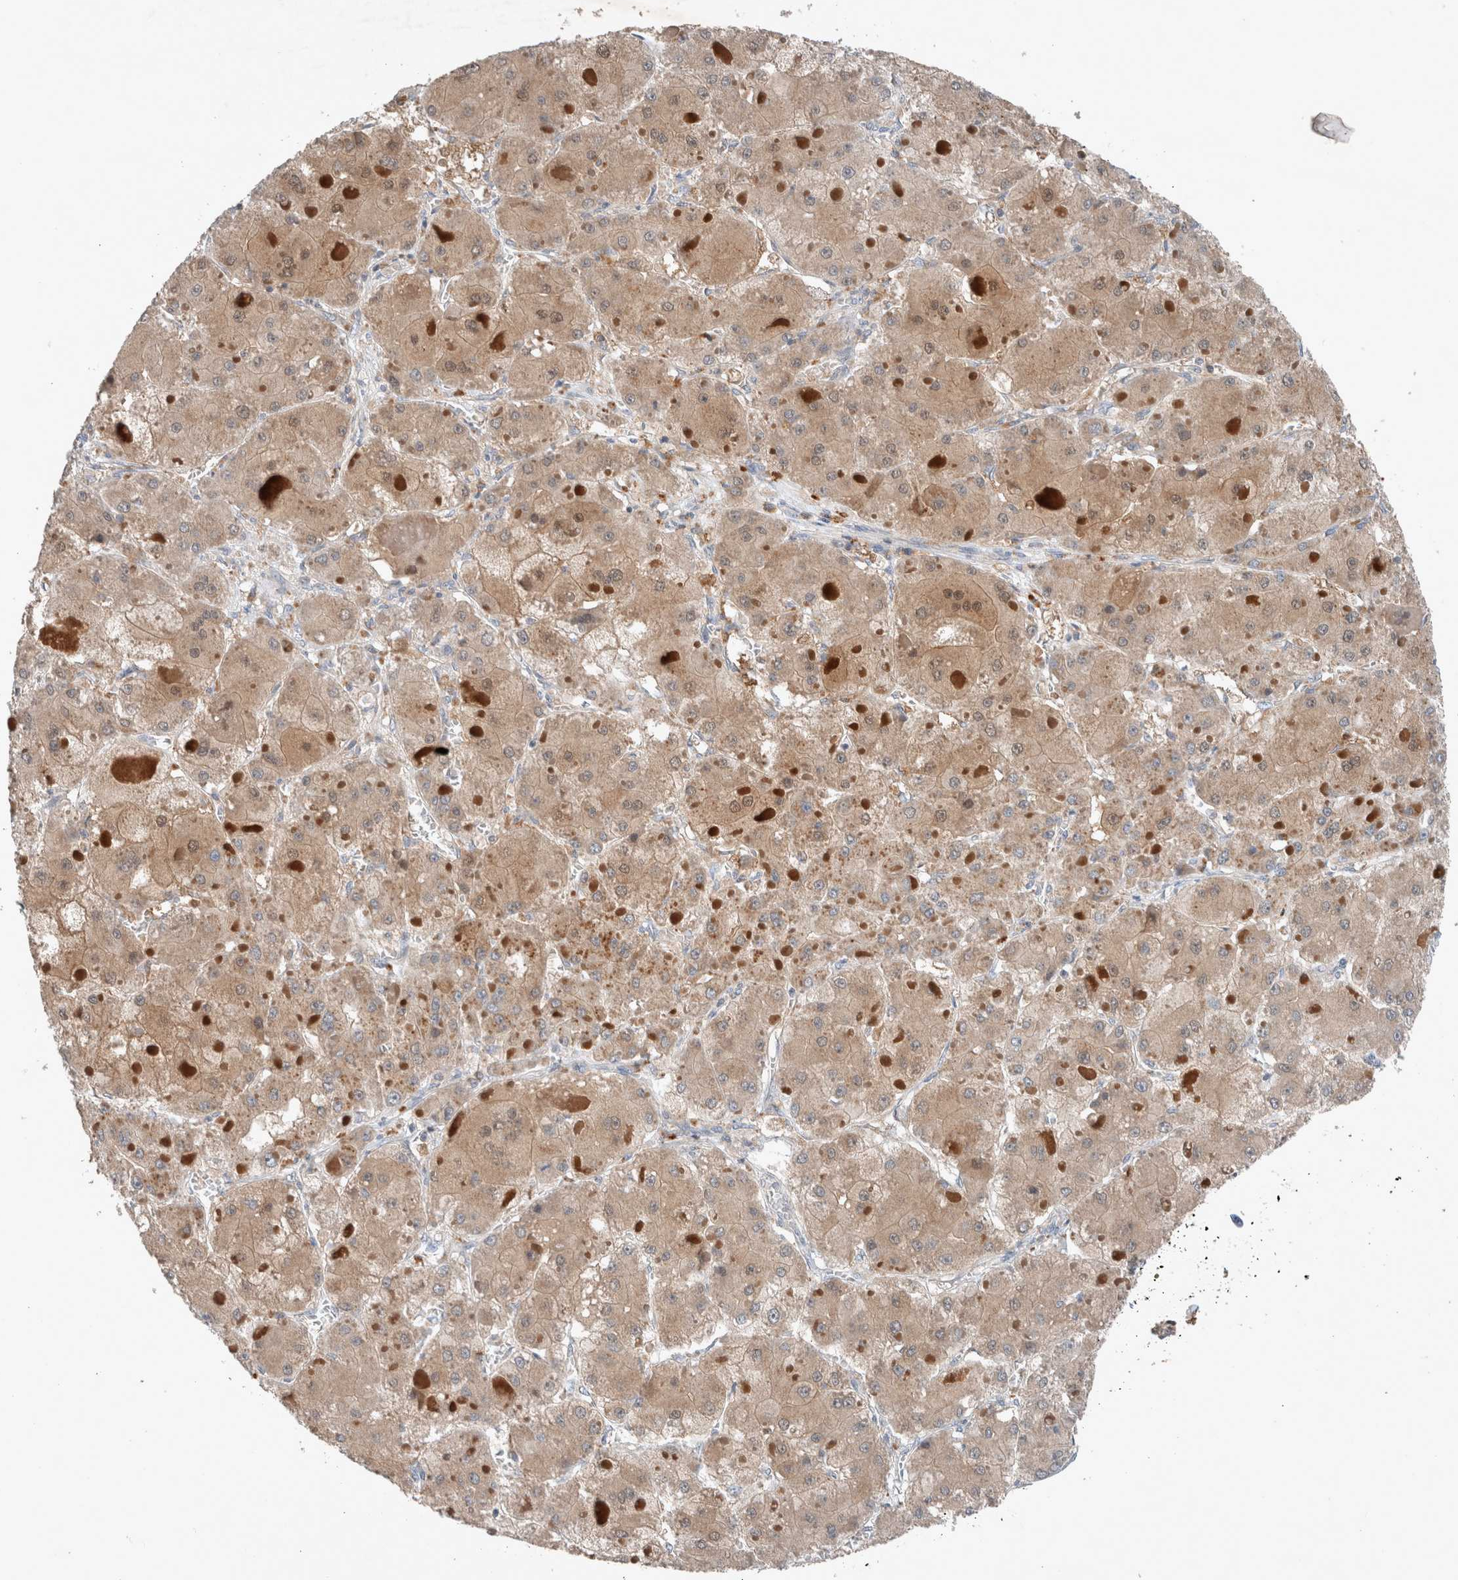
{"staining": {"intensity": "moderate", "quantity": ">75%", "location": "cytoplasmic/membranous"}, "tissue": "liver cancer", "cell_type": "Tumor cells", "image_type": "cancer", "snomed": [{"axis": "morphology", "description": "Carcinoma, Hepatocellular, NOS"}, {"axis": "topography", "description": "Liver"}], "caption": "The image demonstrates staining of liver hepatocellular carcinoma, revealing moderate cytoplasmic/membranous protein staining (brown color) within tumor cells.", "gene": "UGCG", "patient": {"sex": "female", "age": 73}}